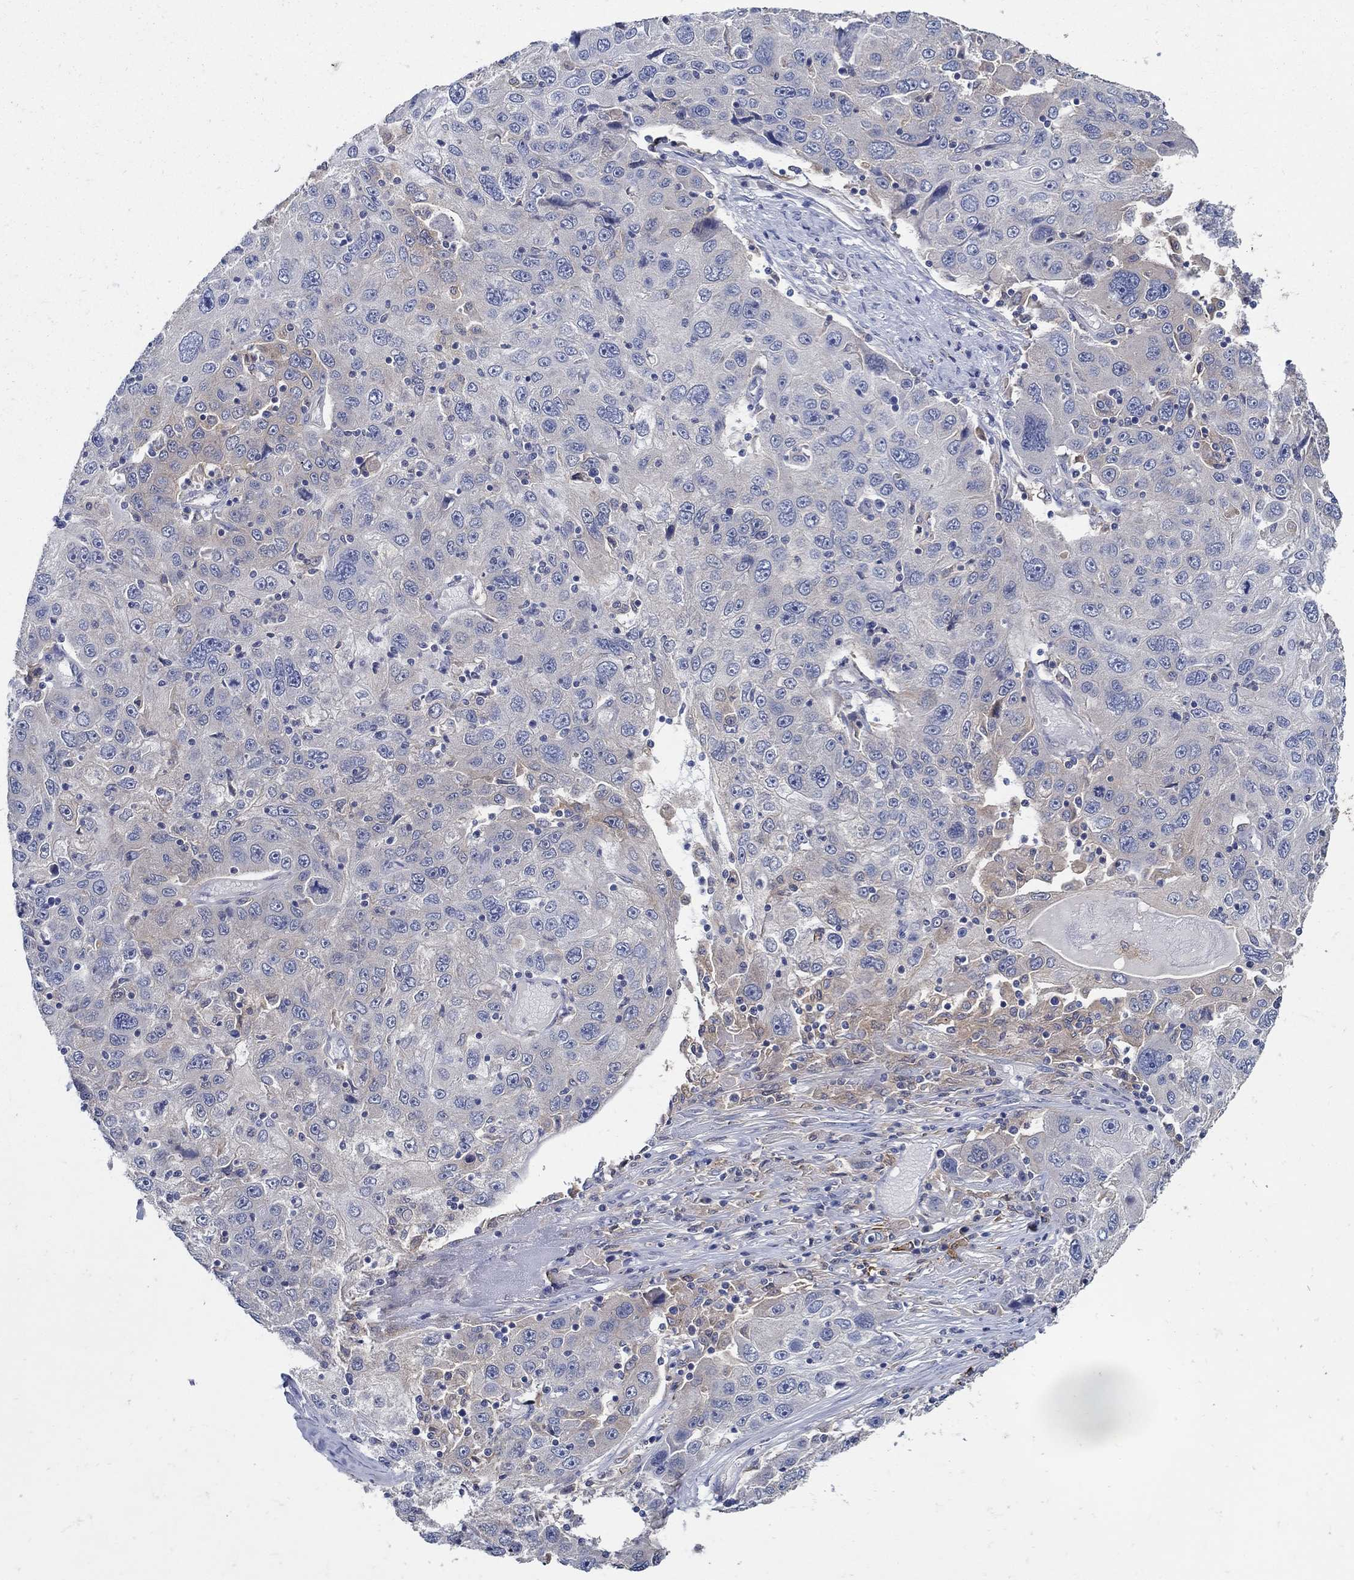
{"staining": {"intensity": "weak", "quantity": "<25%", "location": "cytoplasmic/membranous"}, "tissue": "stomach cancer", "cell_type": "Tumor cells", "image_type": "cancer", "snomed": [{"axis": "morphology", "description": "Adenocarcinoma, NOS"}, {"axis": "topography", "description": "Stomach"}], "caption": "A micrograph of human stomach adenocarcinoma is negative for staining in tumor cells. (Stains: DAB immunohistochemistry with hematoxylin counter stain, Microscopy: brightfield microscopy at high magnification).", "gene": "MTHFR", "patient": {"sex": "male", "age": 56}}